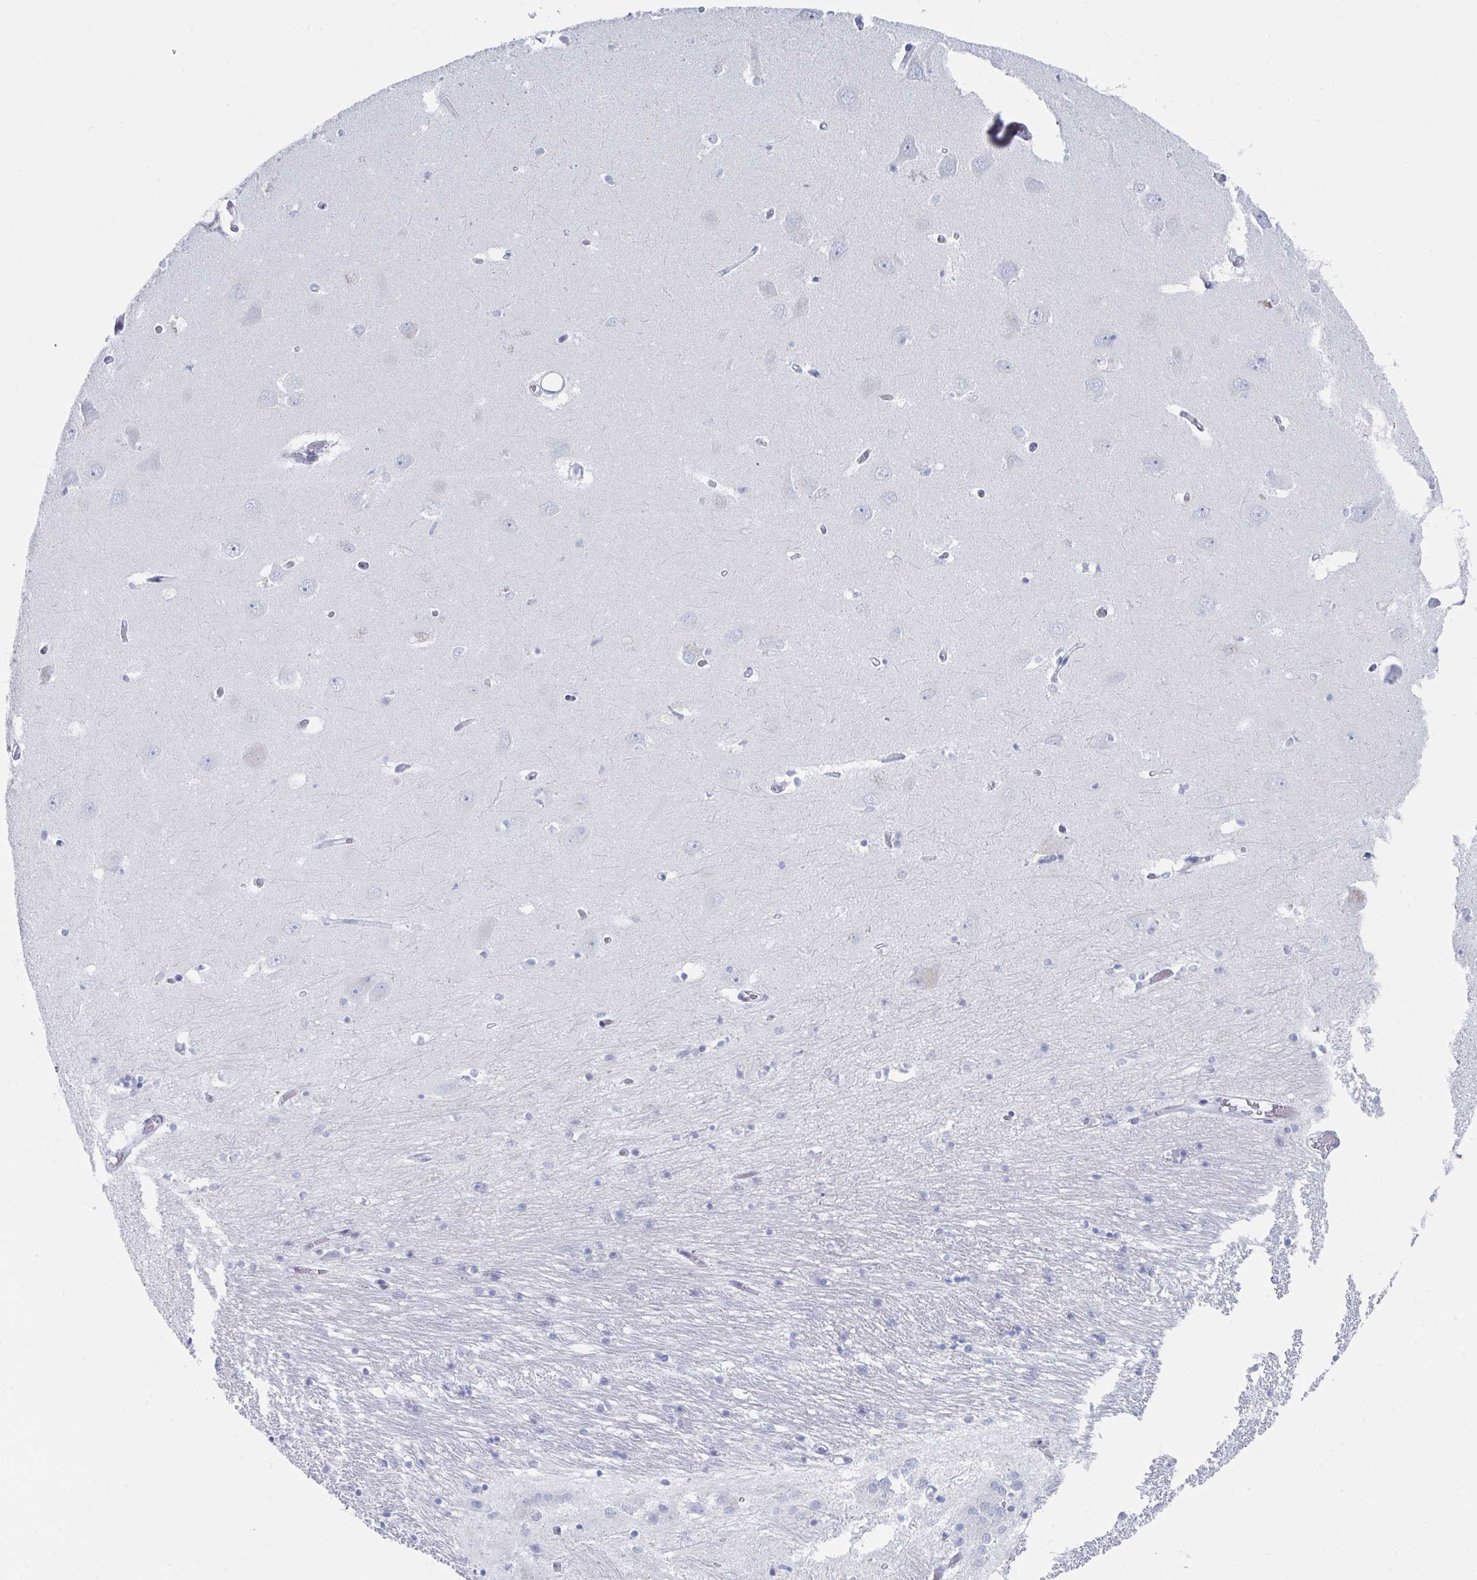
{"staining": {"intensity": "negative", "quantity": "none", "location": "none"}, "tissue": "caudate", "cell_type": "Glial cells", "image_type": "normal", "snomed": [{"axis": "morphology", "description": "Normal tissue, NOS"}, {"axis": "topography", "description": "Lateral ventricle wall"}, {"axis": "topography", "description": "Hippocampus"}], "caption": "Normal caudate was stained to show a protein in brown. There is no significant expression in glial cells.", "gene": "ZNF684", "patient": {"sex": "female", "age": 63}}